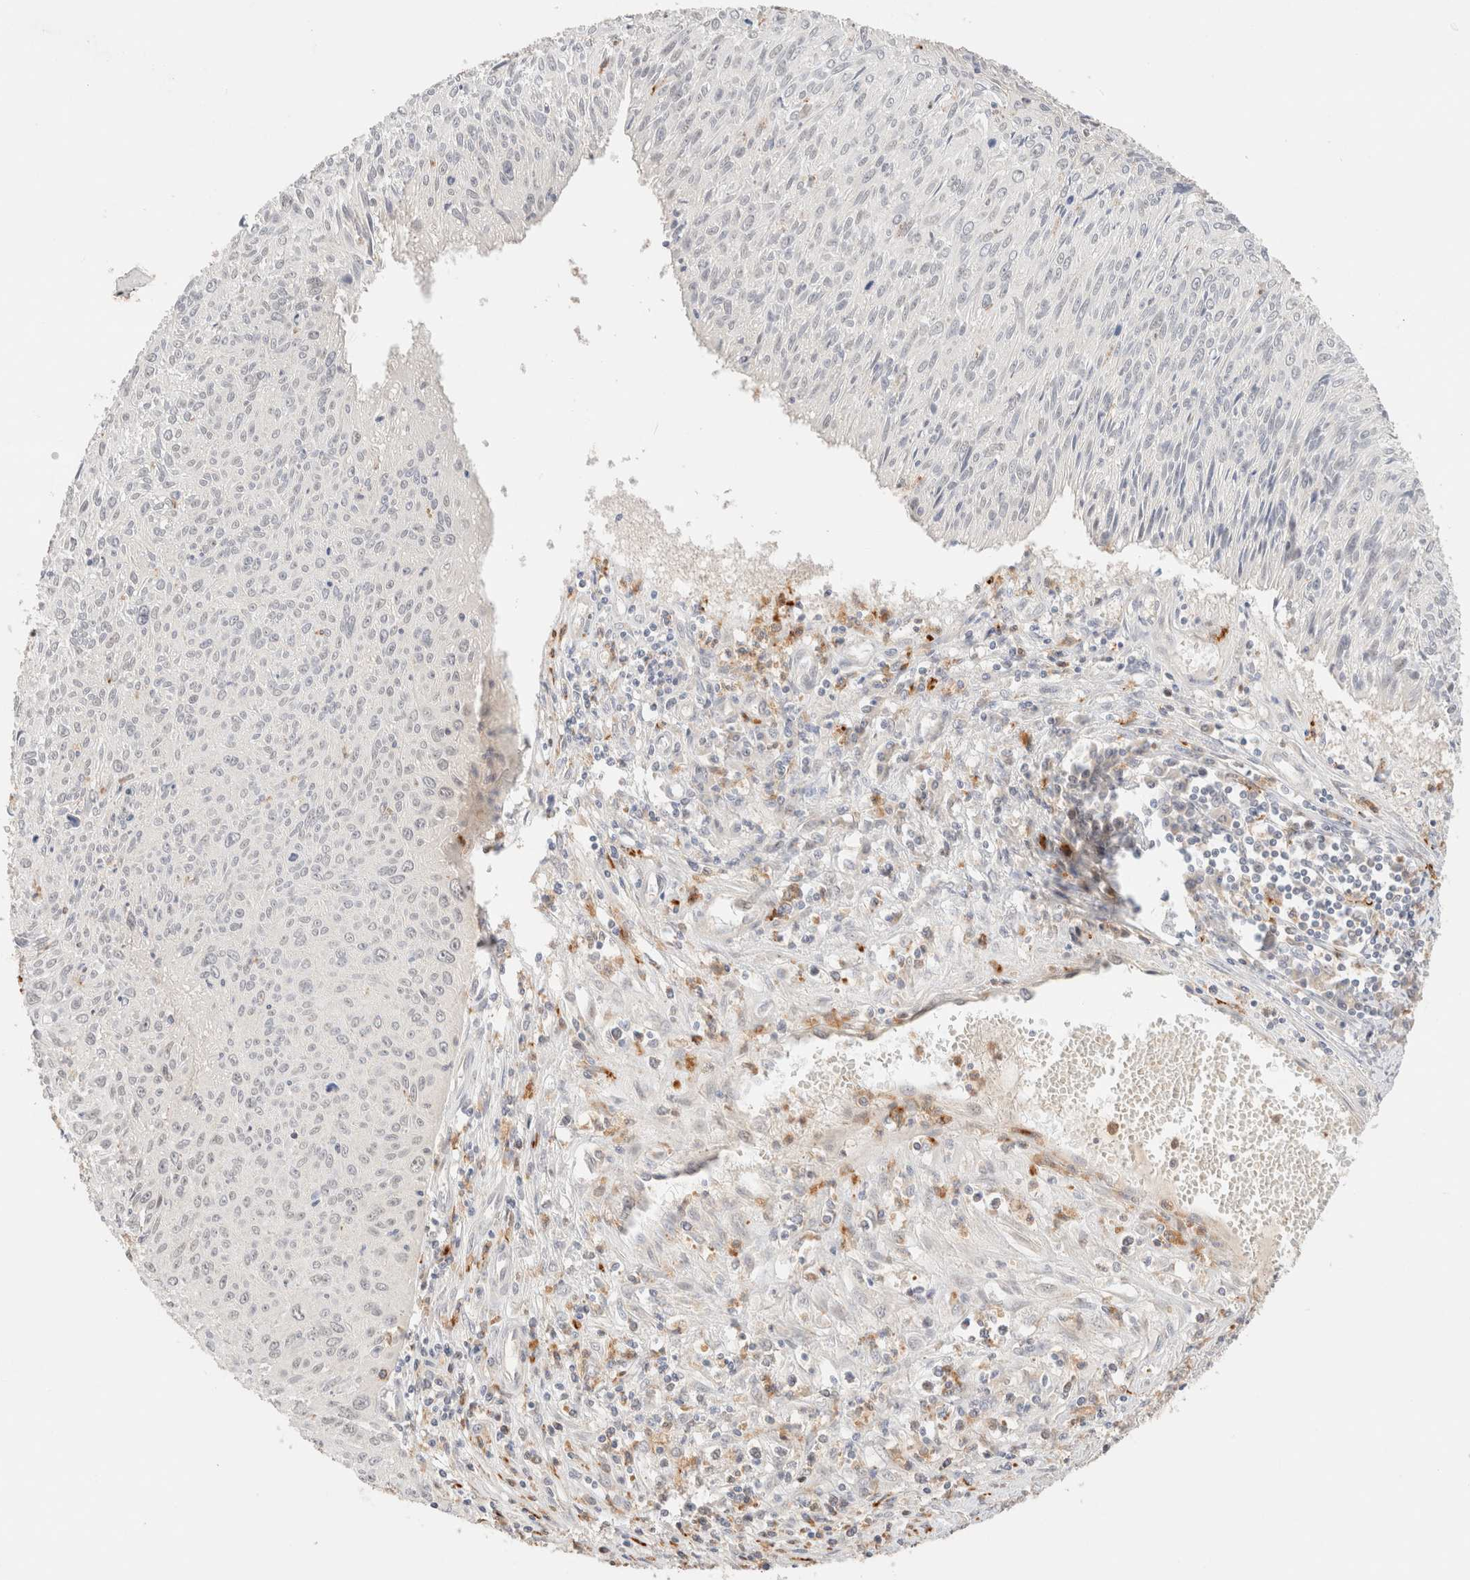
{"staining": {"intensity": "negative", "quantity": "none", "location": "none"}, "tissue": "cervical cancer", "cell_type": "Tumor cells", "image_type": "cancer", "snomed": [{"axis": "morphology", "description": "Squamous cell carcinoma, NOS"}, {"axis": "topography", "description": "Cervix"}], "caption": "High power microscopy histopathology image of an immunohistochemistry histopathology image of cervical cancer (squamous cell carcinoma), revealing no significant expression in tumor cells.", "gene": "SGSM2", "patient": {"sex": "female", "age": 51}}